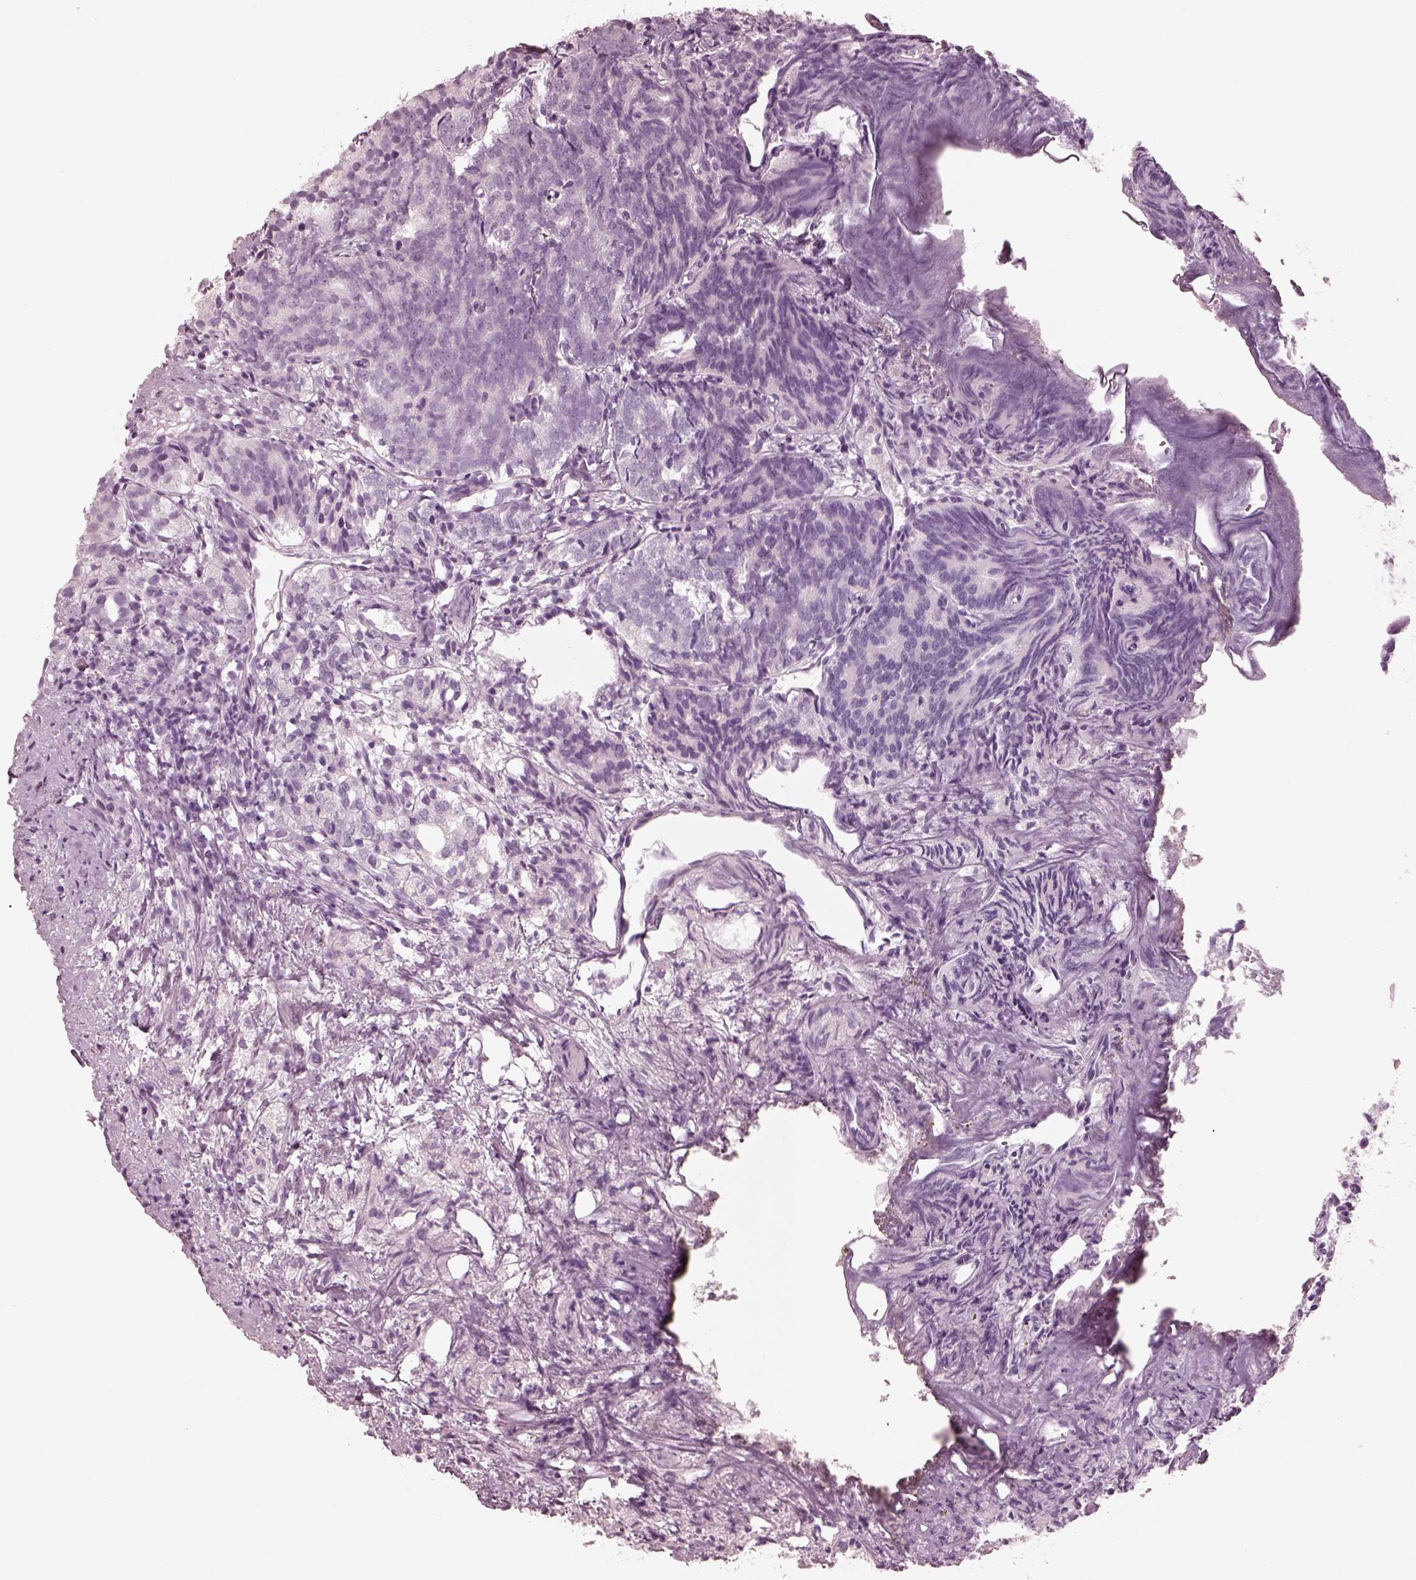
{"staining": {"intensity": "negative", "quantity": "none", "location": "none"}, "tissue": "prostate cancer", "cell_type": "Tumor cells", "image_type": "cancer", "snomed": [{"axis": "morphology", "description": "Adenocarcinoma, High grade"}, {"axis": "topography", "description": "Prostate"}], "caption": "Photomicrograph shows no protein positivity in tumor cells of high-grade adenocarcinoma (prostate) tissue.", "gene": "PON3", "patient": {"sex": "male", "age": 53}}